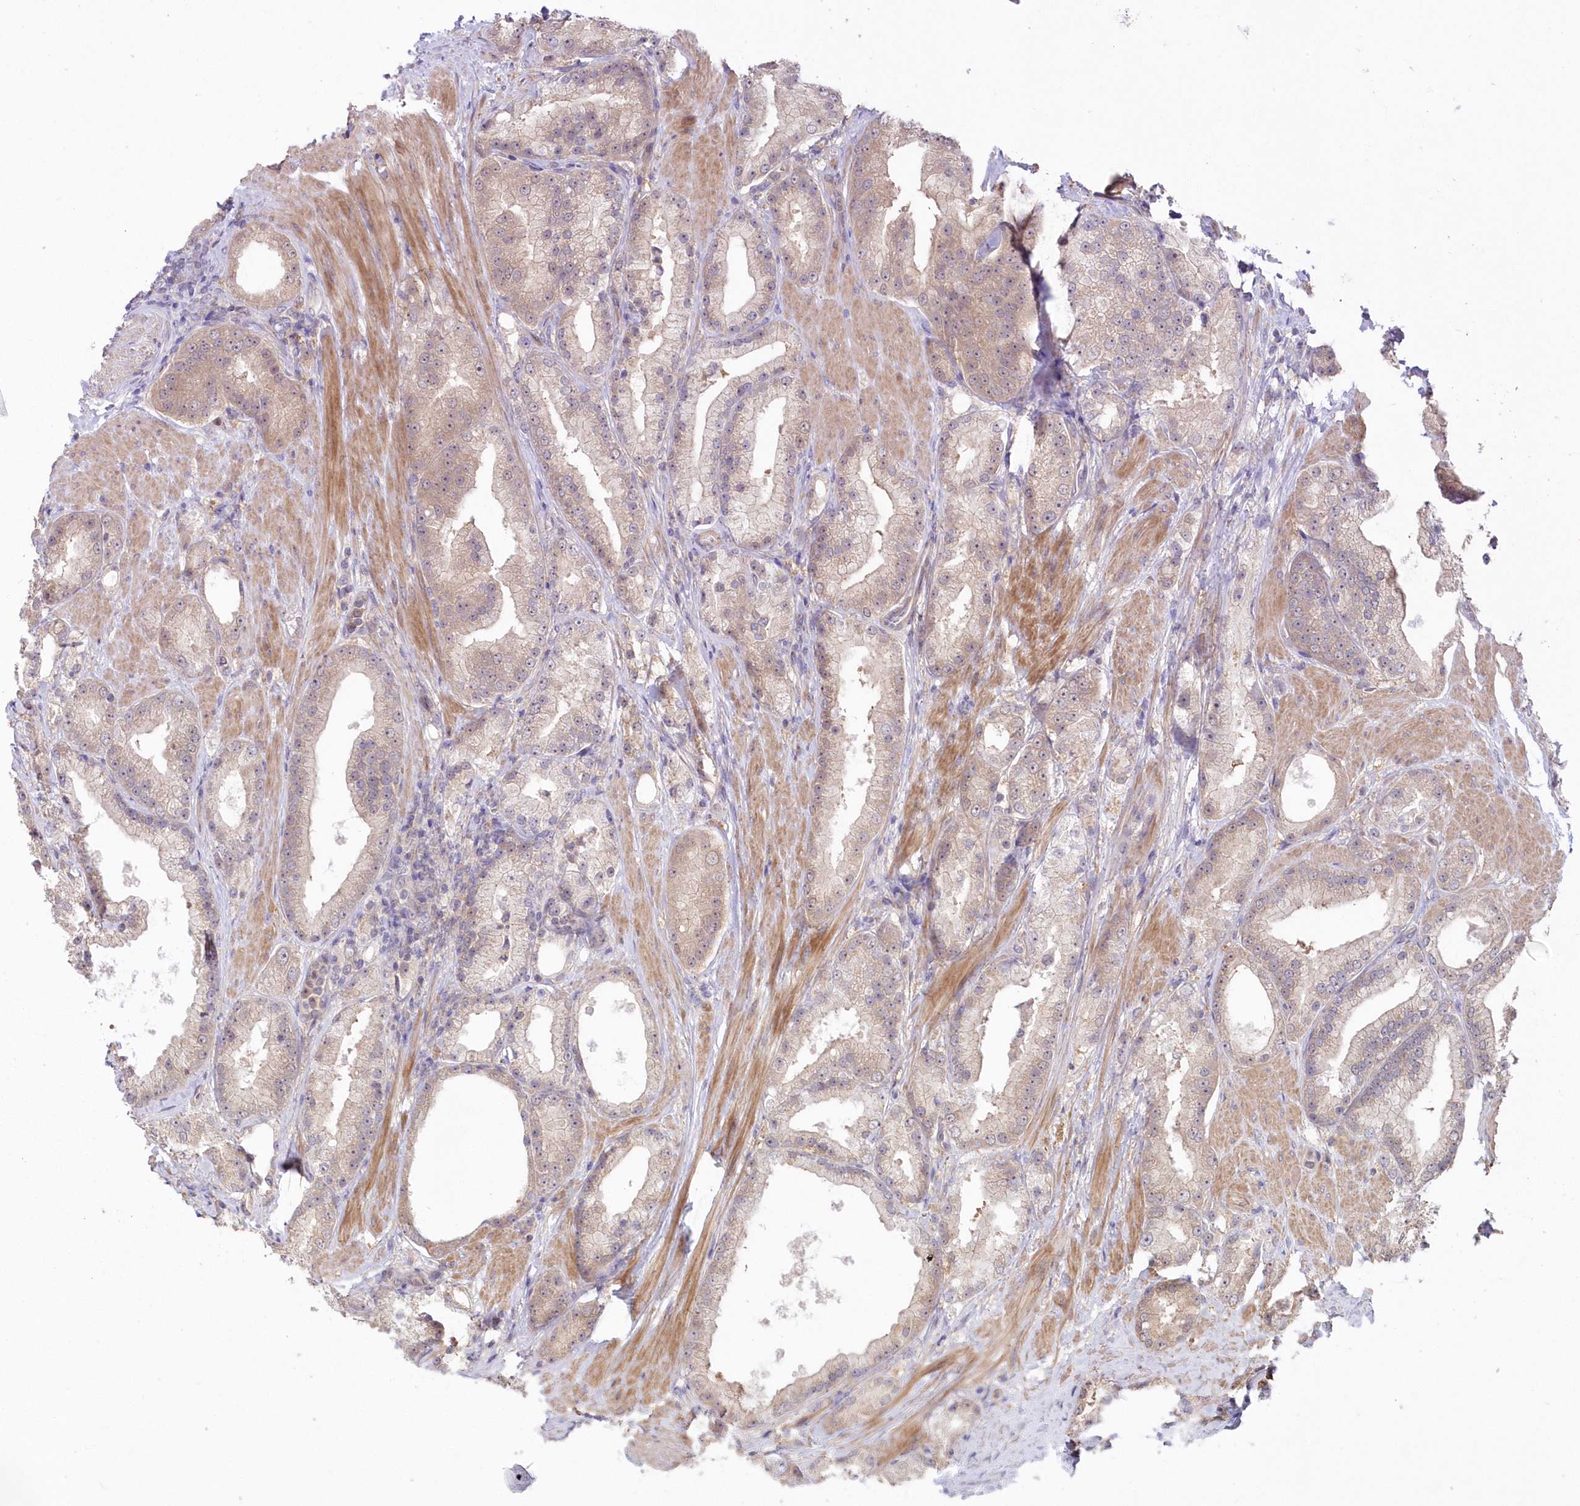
{"staining": {"intensity": "weak", "quantity": "<25%", "location": "cytoplasmic/membranous"}, "tissue": "prostate cancer", "cell_type": "Tumor cells", "image_type": "cancer", "snomed": [{"axis": "morphology", "description": "Adenocarcinoma, Low grade"}, {"axis": "topography", "description": "Prostate"}], "caption": "Protein analysis of prostate adenocarcinoma (low-grade) shows no significant positivity in tumor cells.", "gene": "TBCA", "patient": {"sex": "male", "age": 67}}